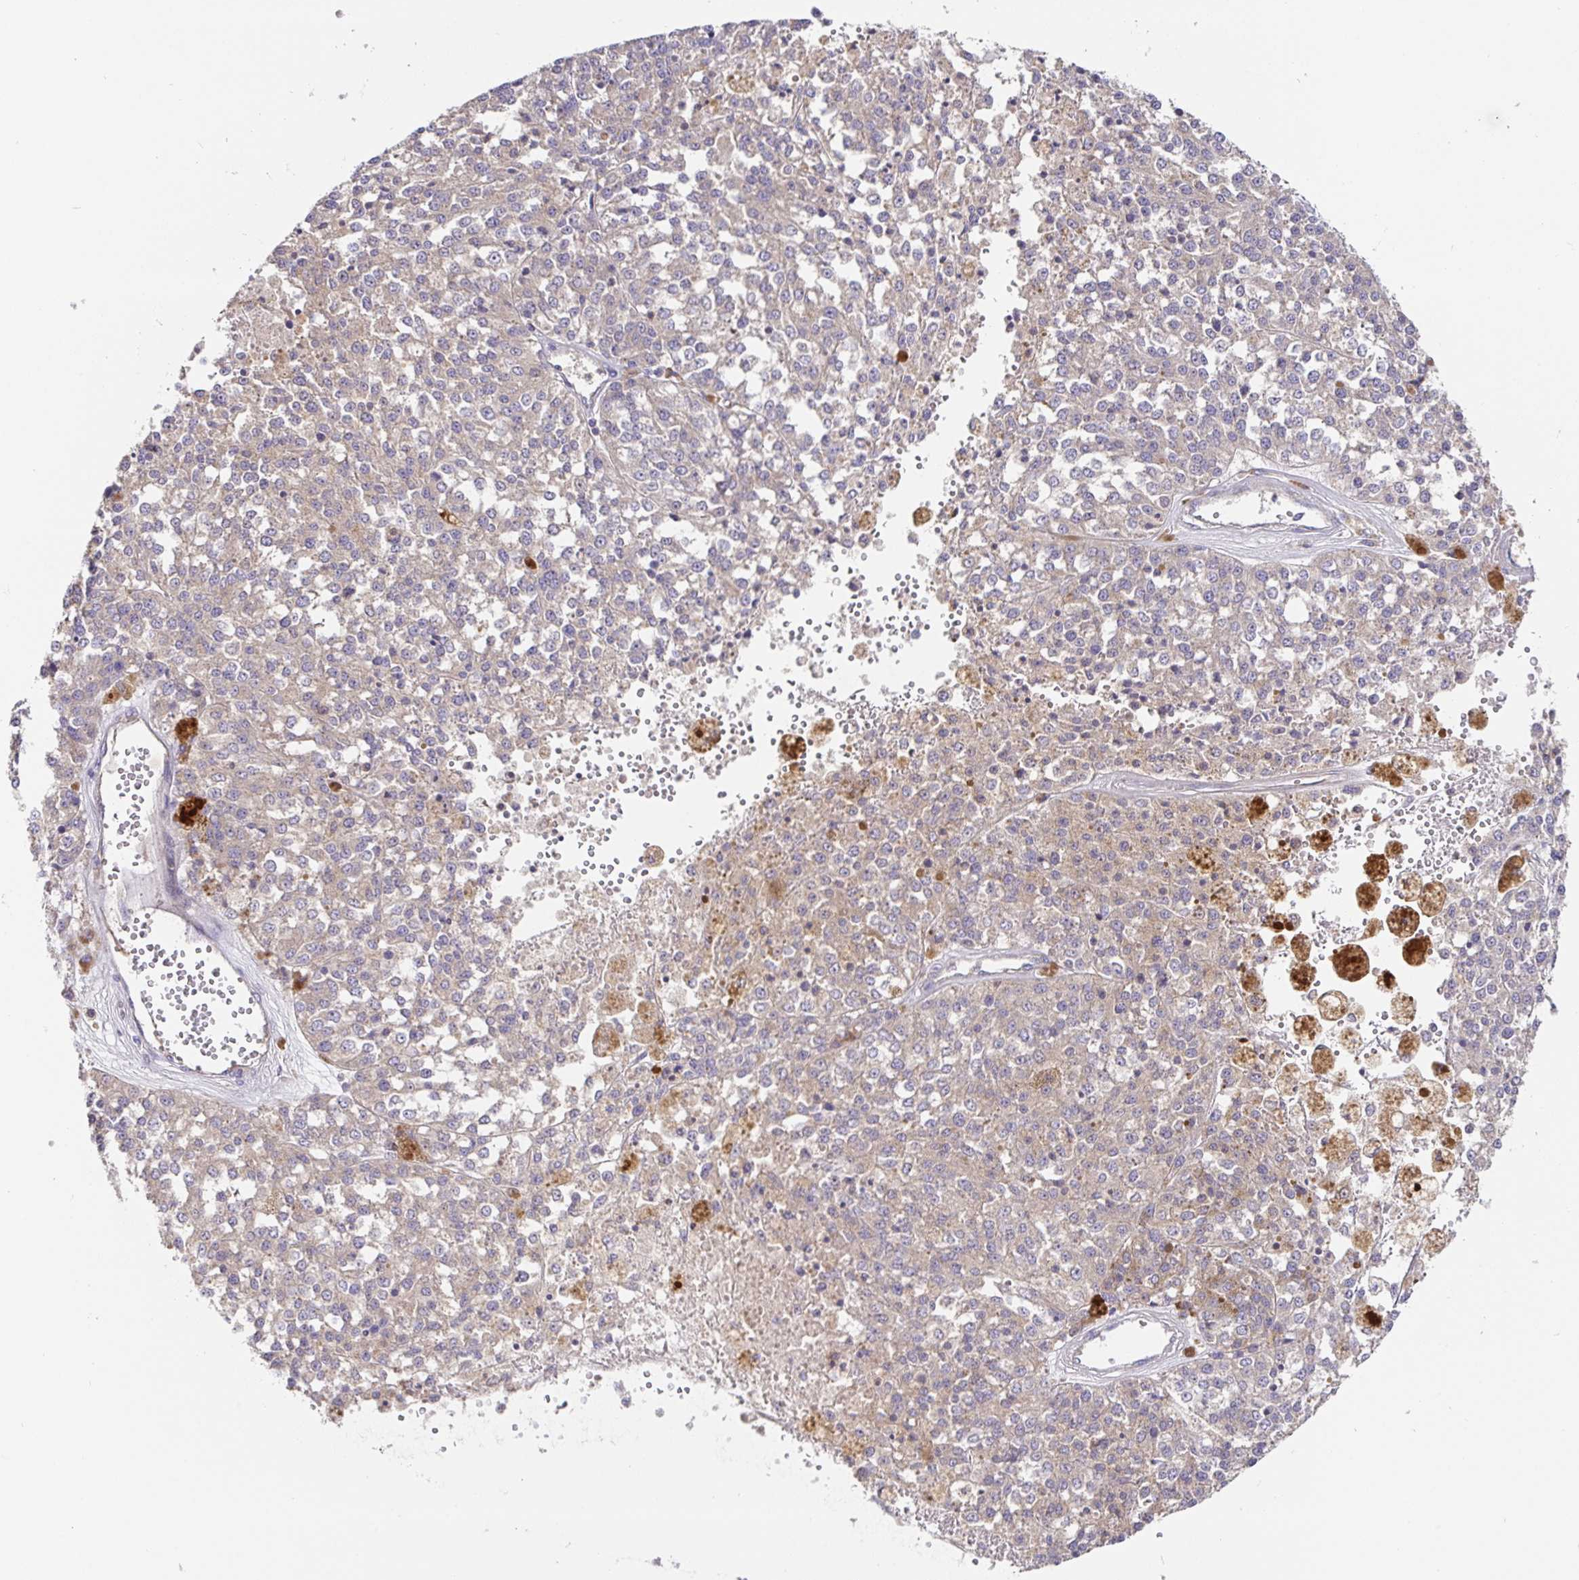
{"staining": {"intensity": "negative", "quantity": "none", "location": "none"}, "tissue": "melanoma", "cell_type": "Tumor cells", "image_type": "cancer", "snomed": [{"axis": "morphology", "description": "Malignant melanoma, Metastatic site"}, {"axis": "topography", "description": "Lymph node"}], "caption": "Immunohistochemistry of malignant melanoma (metastatic site) shows no positivity in tumor cells. (Stains: DAB (3,3'-diaminobenzidine) immunohistochemistry with hematoxylin counter stain, Microscopy: brightfield microscopy at high magnification).", "gene": "HAGH", "patient": {"sex": "female", "age": 64}}